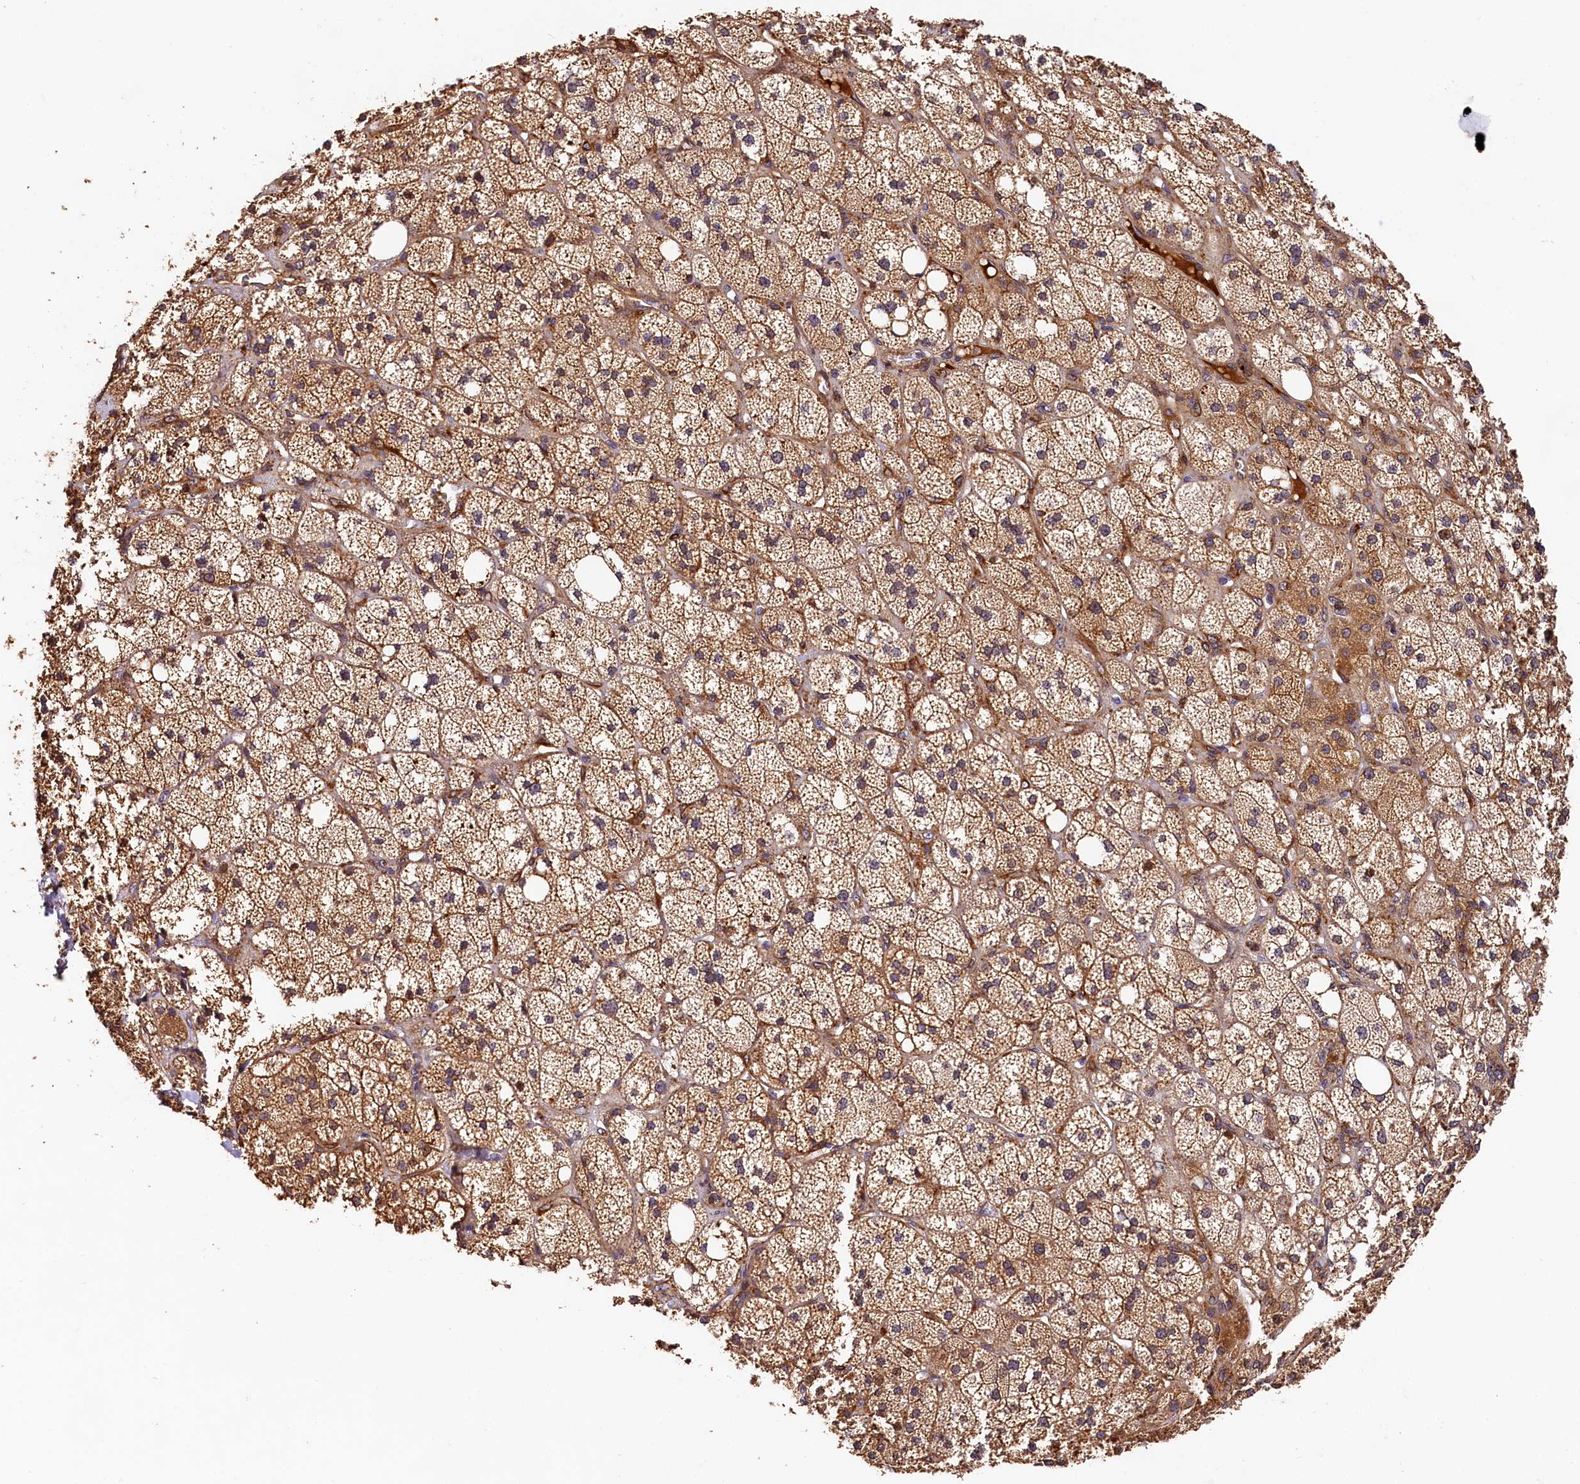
{"staining": {"intensity": "moderate", "quantity": ">75%", "location": "cytoplasmic/membranous,nuclear"}, "tissue": "adrenal gland", "cell_type": "Glandular cells", "image_type": "normal", "snomed": [{"axis": "morphology", "description": "Normal tissue, NOS"}, {"axis": "topography", "description": "Adrenal gland"}], "caption": "Immunohistochemical staining of unremarkable human adrenal gland exhibits moderate cytoplasmic/membranous,nuclear protein staining in about >75% of glandular cells. (DAB IHC, brown staining for protein, blue staining for nuclei).", "gene": "HMOX2", "patient": {"sex": "male", "age": 61}}